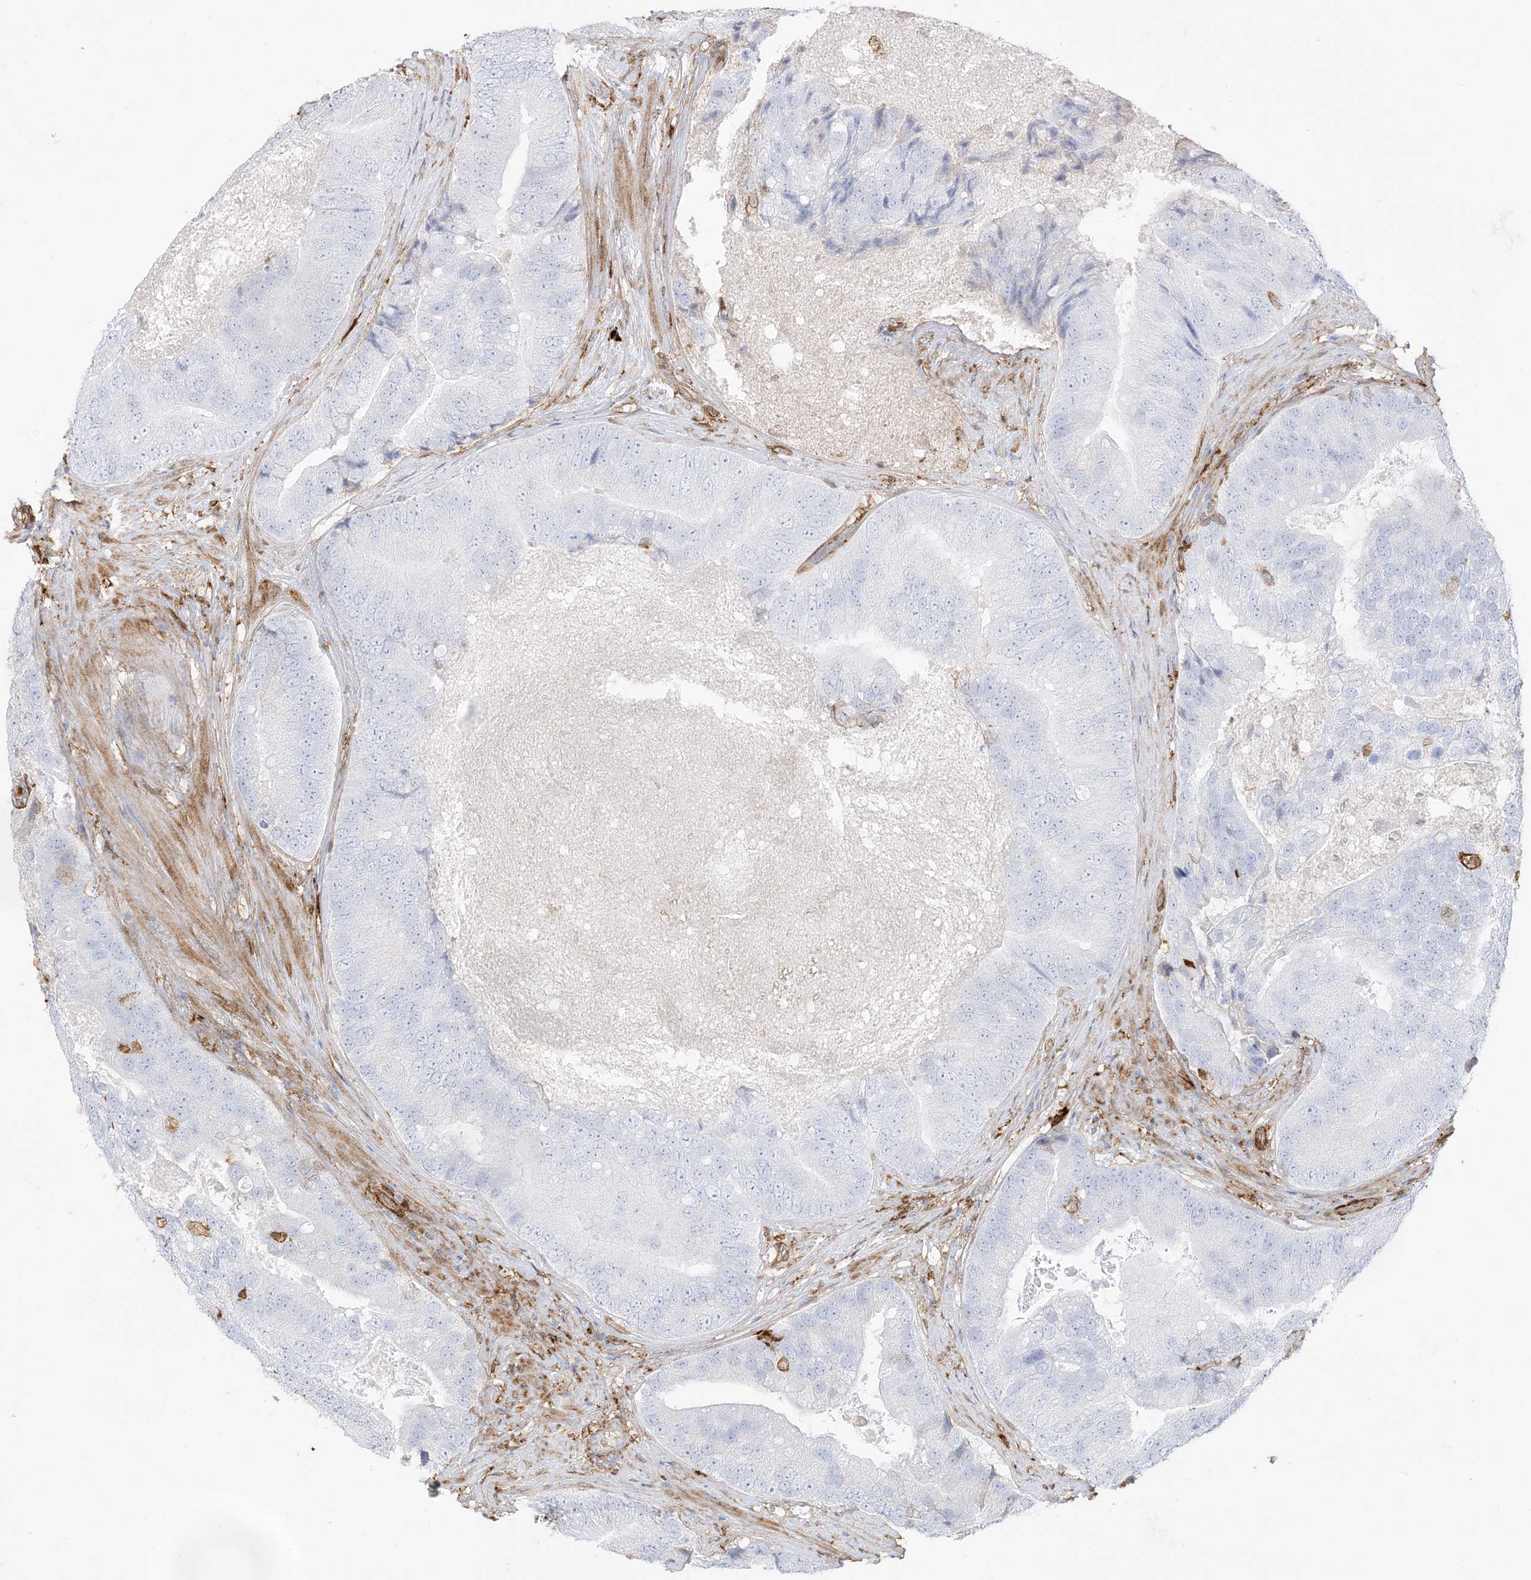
{"staining": {"intensity": "negative", "quantity": "none", "location": "none"}, "tissue": "prostate cancer", "cell_type": "Tumor cells", "image_type": "cancer", "snomed": [{"axis": "morphology", "description": "Adenocarcinoma, High grade"}, {"axis": "topography", "description": "Prostate"}], "caption": "An image of human adenocarcinoma (high-grade) (prostate) is negative for staining in tumor cells.", "gene": "GSN", "patient": {"sex": "male", "age": 70}}